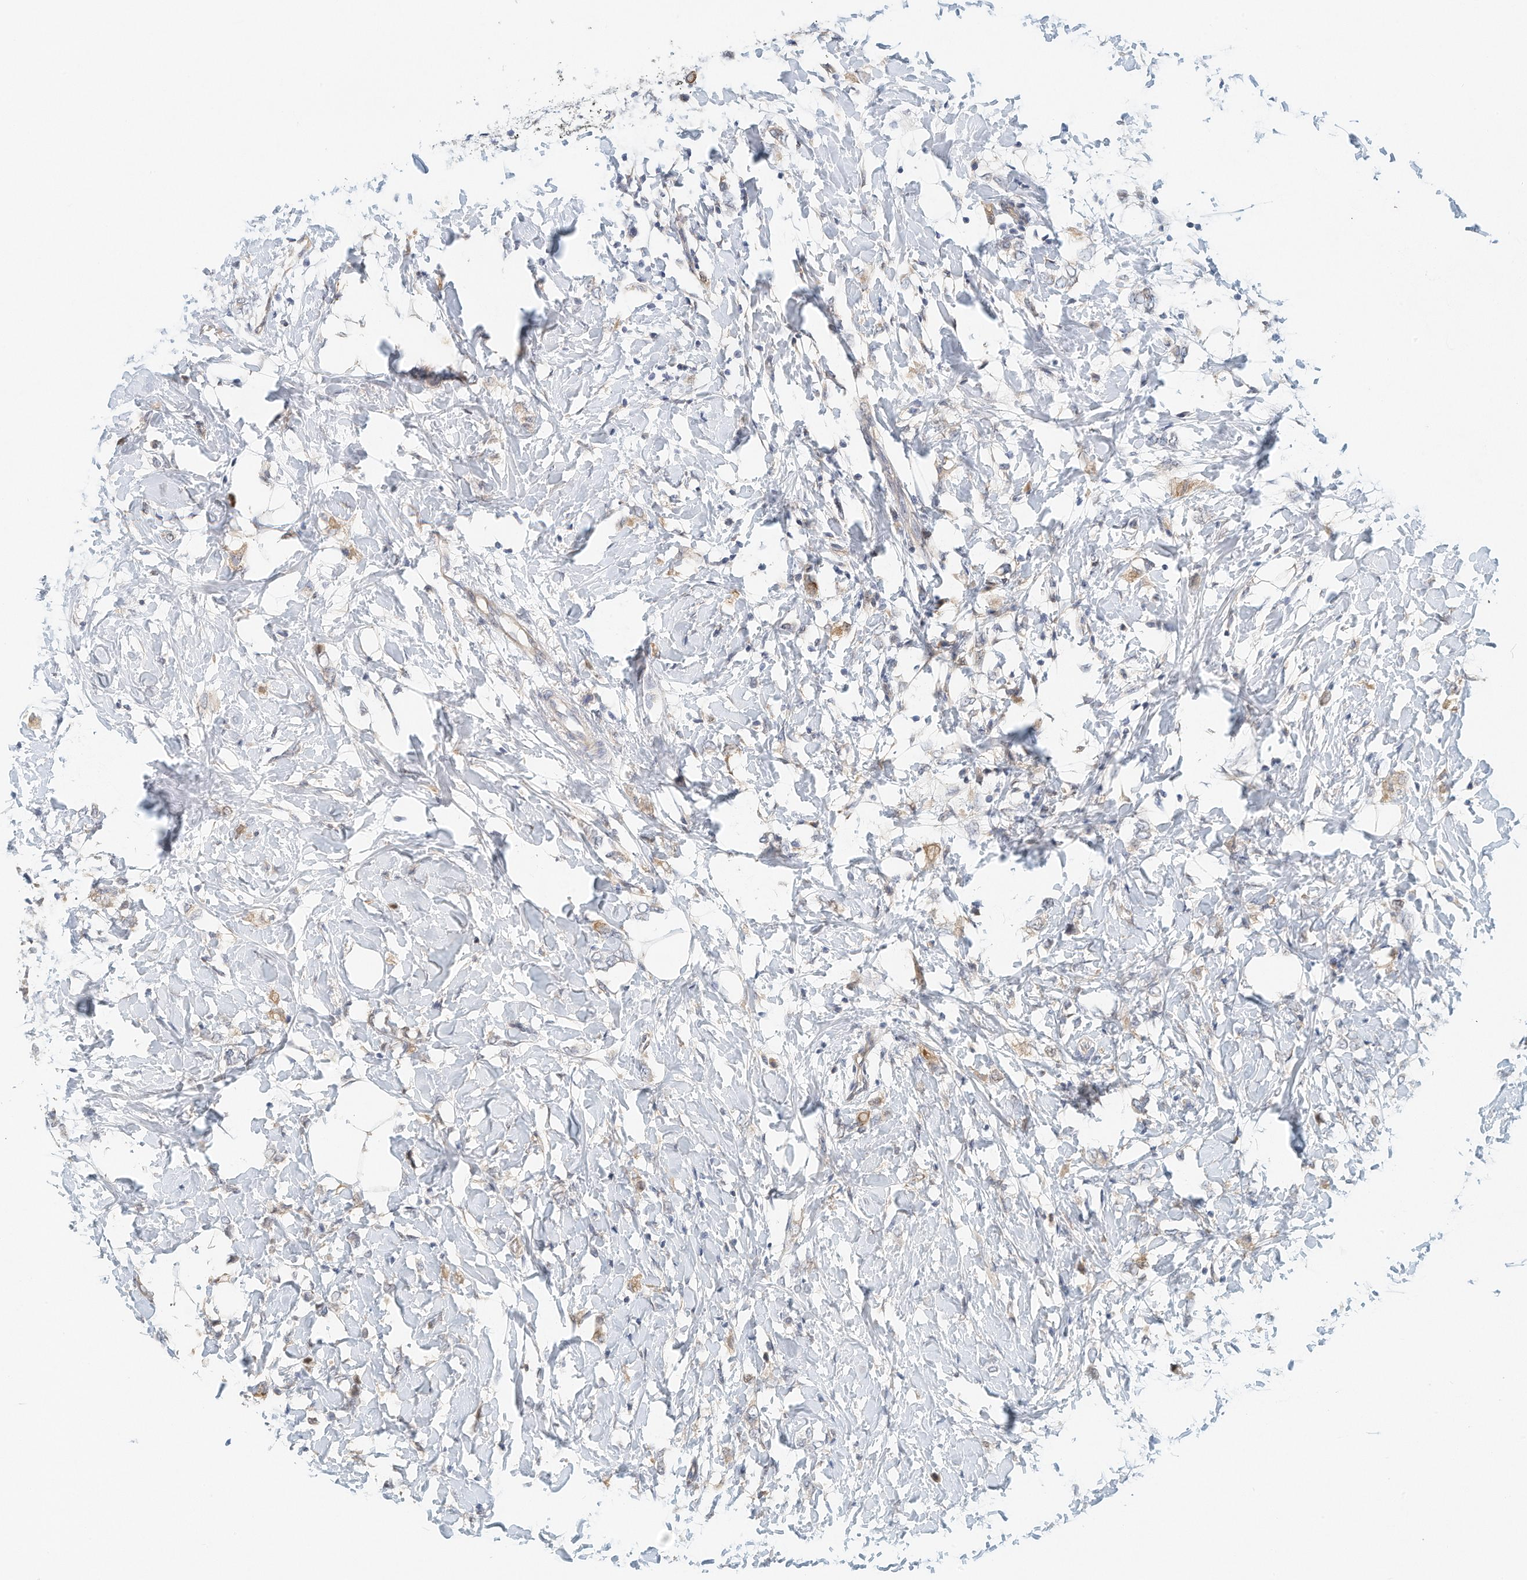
{"staining": {"intensity": "weak", "quantity": "<25%", "location": "cytoplasmic/membranous"}, "tissue": "breast cancer", "cell_type": "Tumor cells", "image_type": "cancer", "snomed": [{"axis": "morphology", "description": "Normal tissue, NOS"}, {"axis": "morphology", "description": "Lobular carcinoma"}, {"axis": "topography", "description": "Breast"}], "caption": "Protein analysis of breast lobular carcinoma reveals no significant staining in tumor cells.", "gene": "ARHGAP28", "patient": {"sex": "female", "age": 47}}